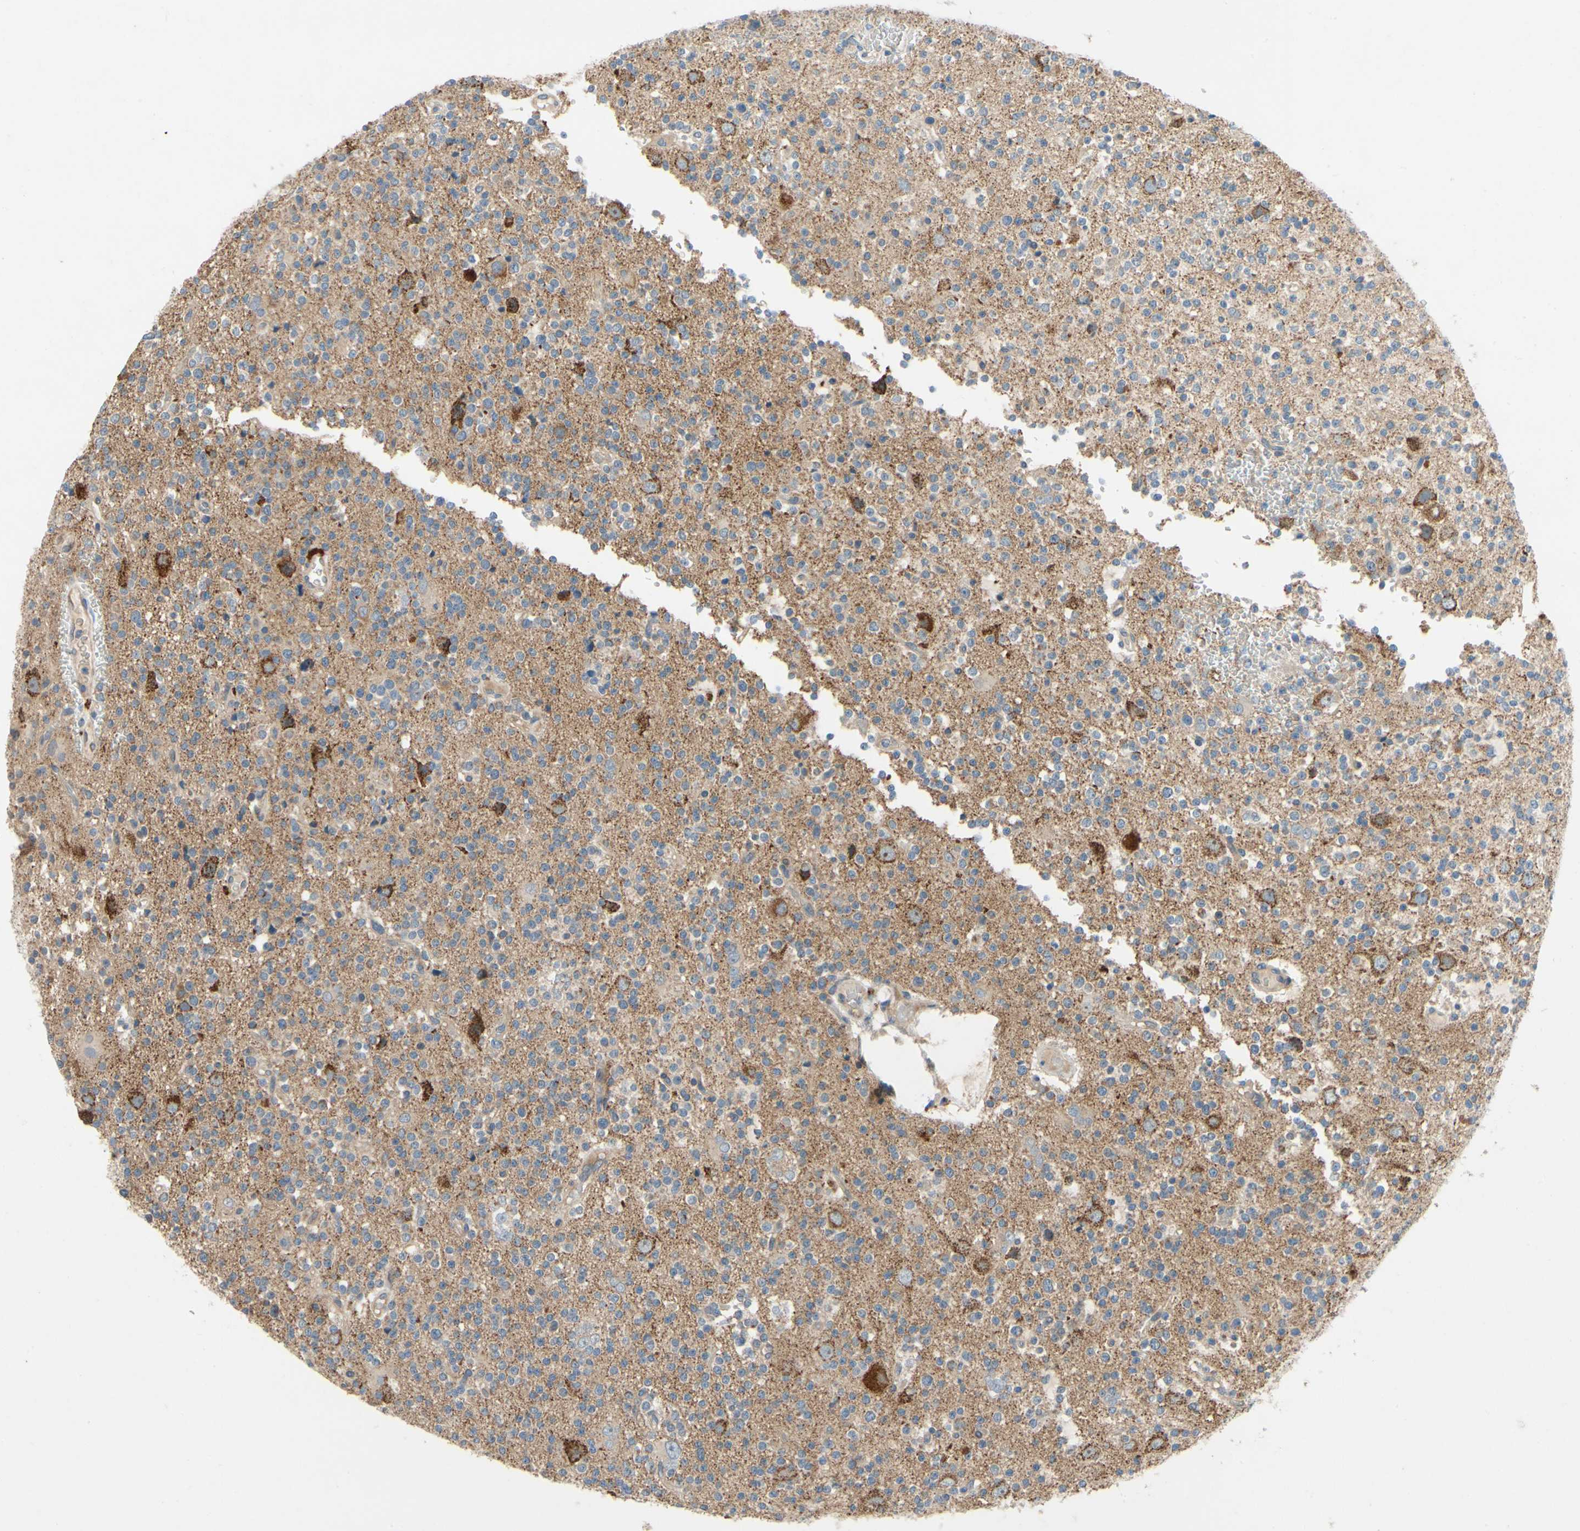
{"staining": {"intensity": "moderate", "quantity": ">75%", "location": "cytoplasmic/membranous"}, "tissue": "glioma", "cell_type": "Tumor cells", "image_type": "cancer", "snomed": [{"axis": "morphology", "description": "Glioma, malignant, High grade"}, {"axis": "topography", "description": "Brain"}], "caption": "Immunohistochemical staining of glioma displays moderate cytoplasmic/membranous protein expression in about >75% of tumor cells.", "gene": "KLHDC8B", "patient": {"sex": "male", "age": 47}}